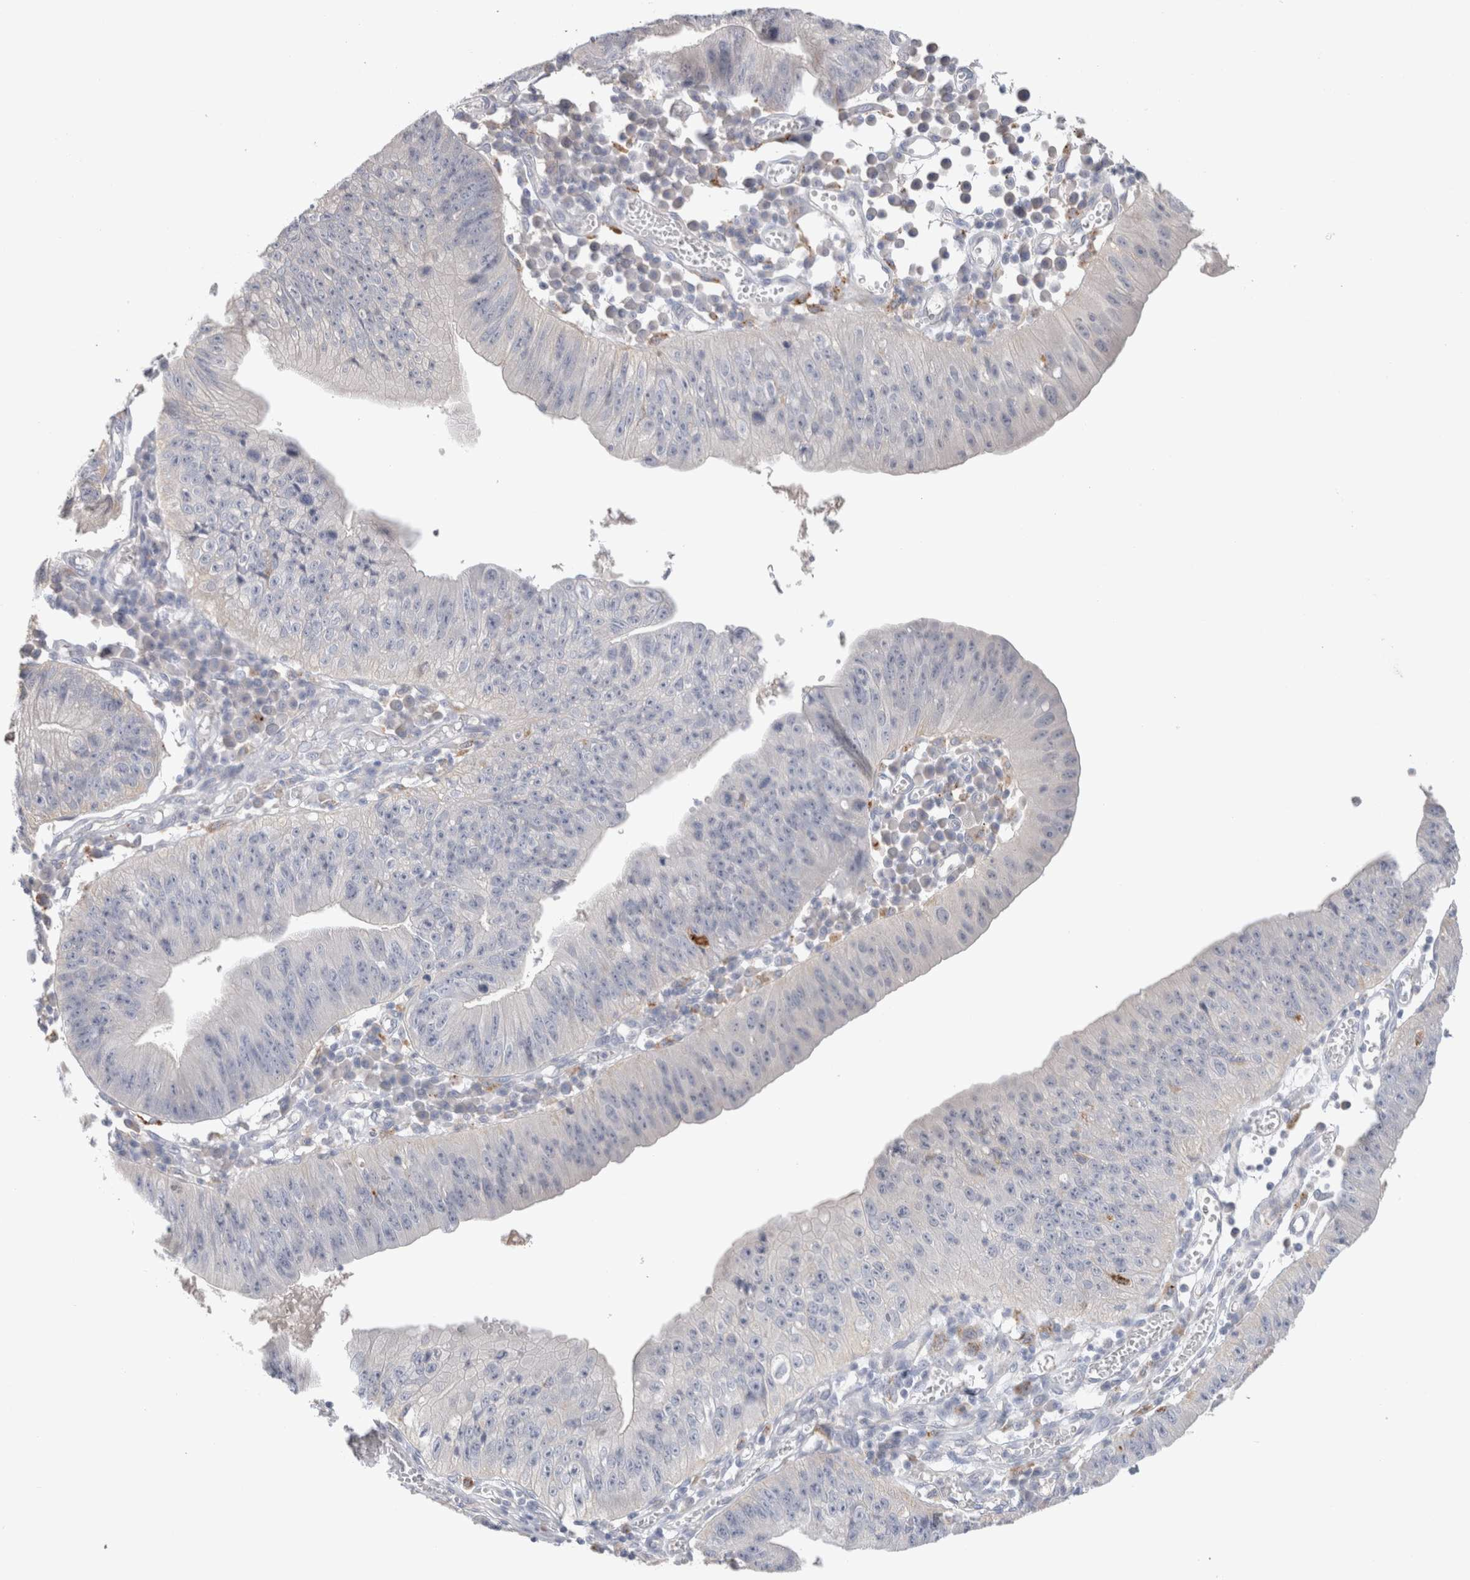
{"staining": {"intensity": "negative", "quantity": "none", "location": "none"}, "tissue": "stomach cancer", "cell_type": "Tumor cells", "image_type": "cancer", "snomed": [{"axis": "morphology", "description": "Adenocarcinoma, NOS"}, {"axis": "topography", "description": "Stomach"}], "caption": "An IHC image of stomach cancer is shown. There is no staining in tumor cells of stomach cancer.", "gene": "HPGDS", "patient": {"sex": "male", "age": 59}}